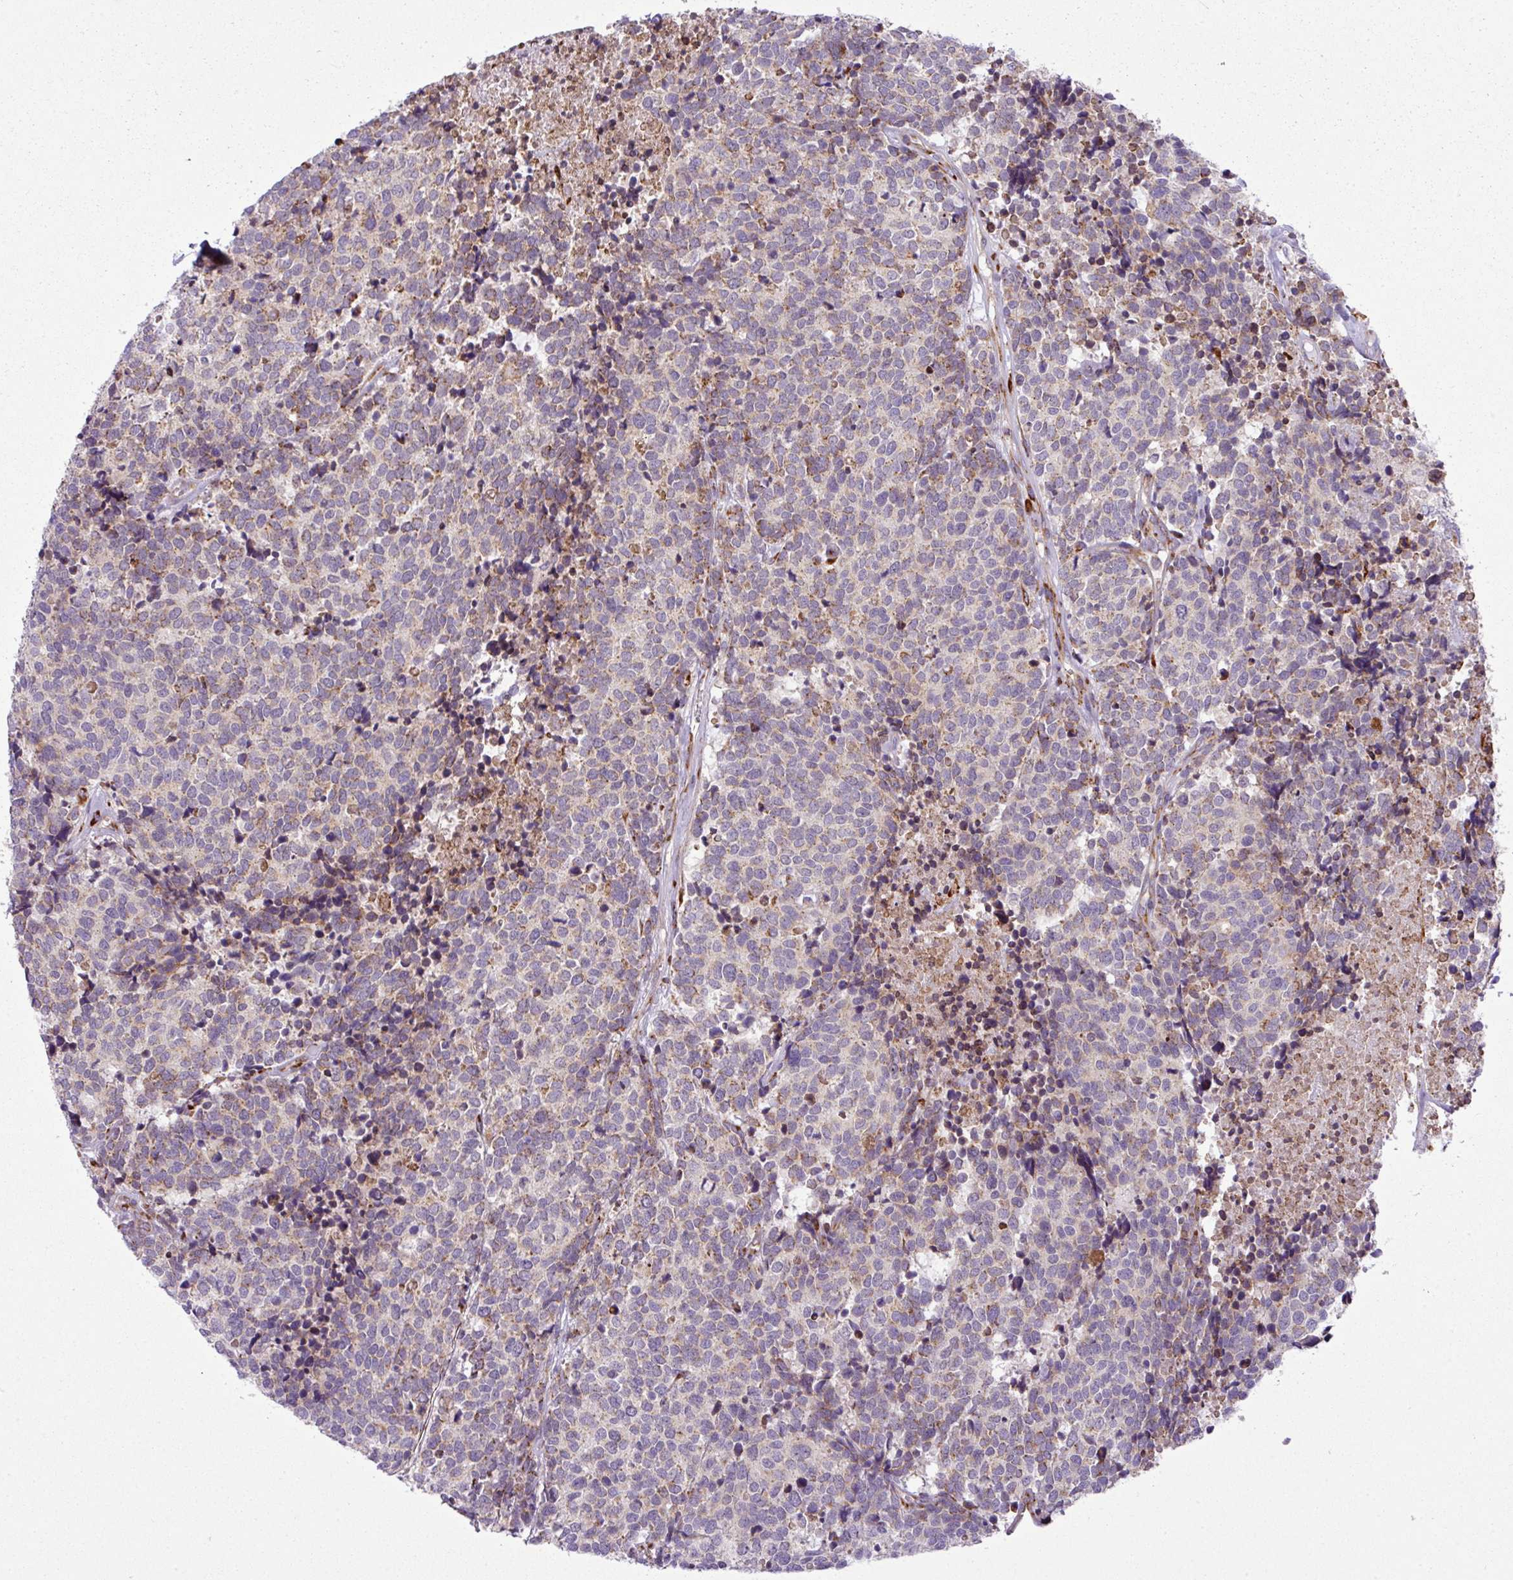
{"staining": {"intensity": "moderate", "quantity": "<25%", "location": "cytoplasmic/membranous"}, "tissue": "carcinoid", "cell_type": "Tumor cells", "image_type": "cancer", "snomed": [{"axis": "morphology", "description": "Carcinoid, malignant, NOS"}, {"axis": "topography", "description": "Skin"}], "caption": "About <25% of tumor cells in malignant carcinoid display moderate cytoplasmic/membranous protein positivity as visualized by brown immunohistochemical staining.", "gene": "CFAP97", "patient": {"sex": "female", "age": 79}}